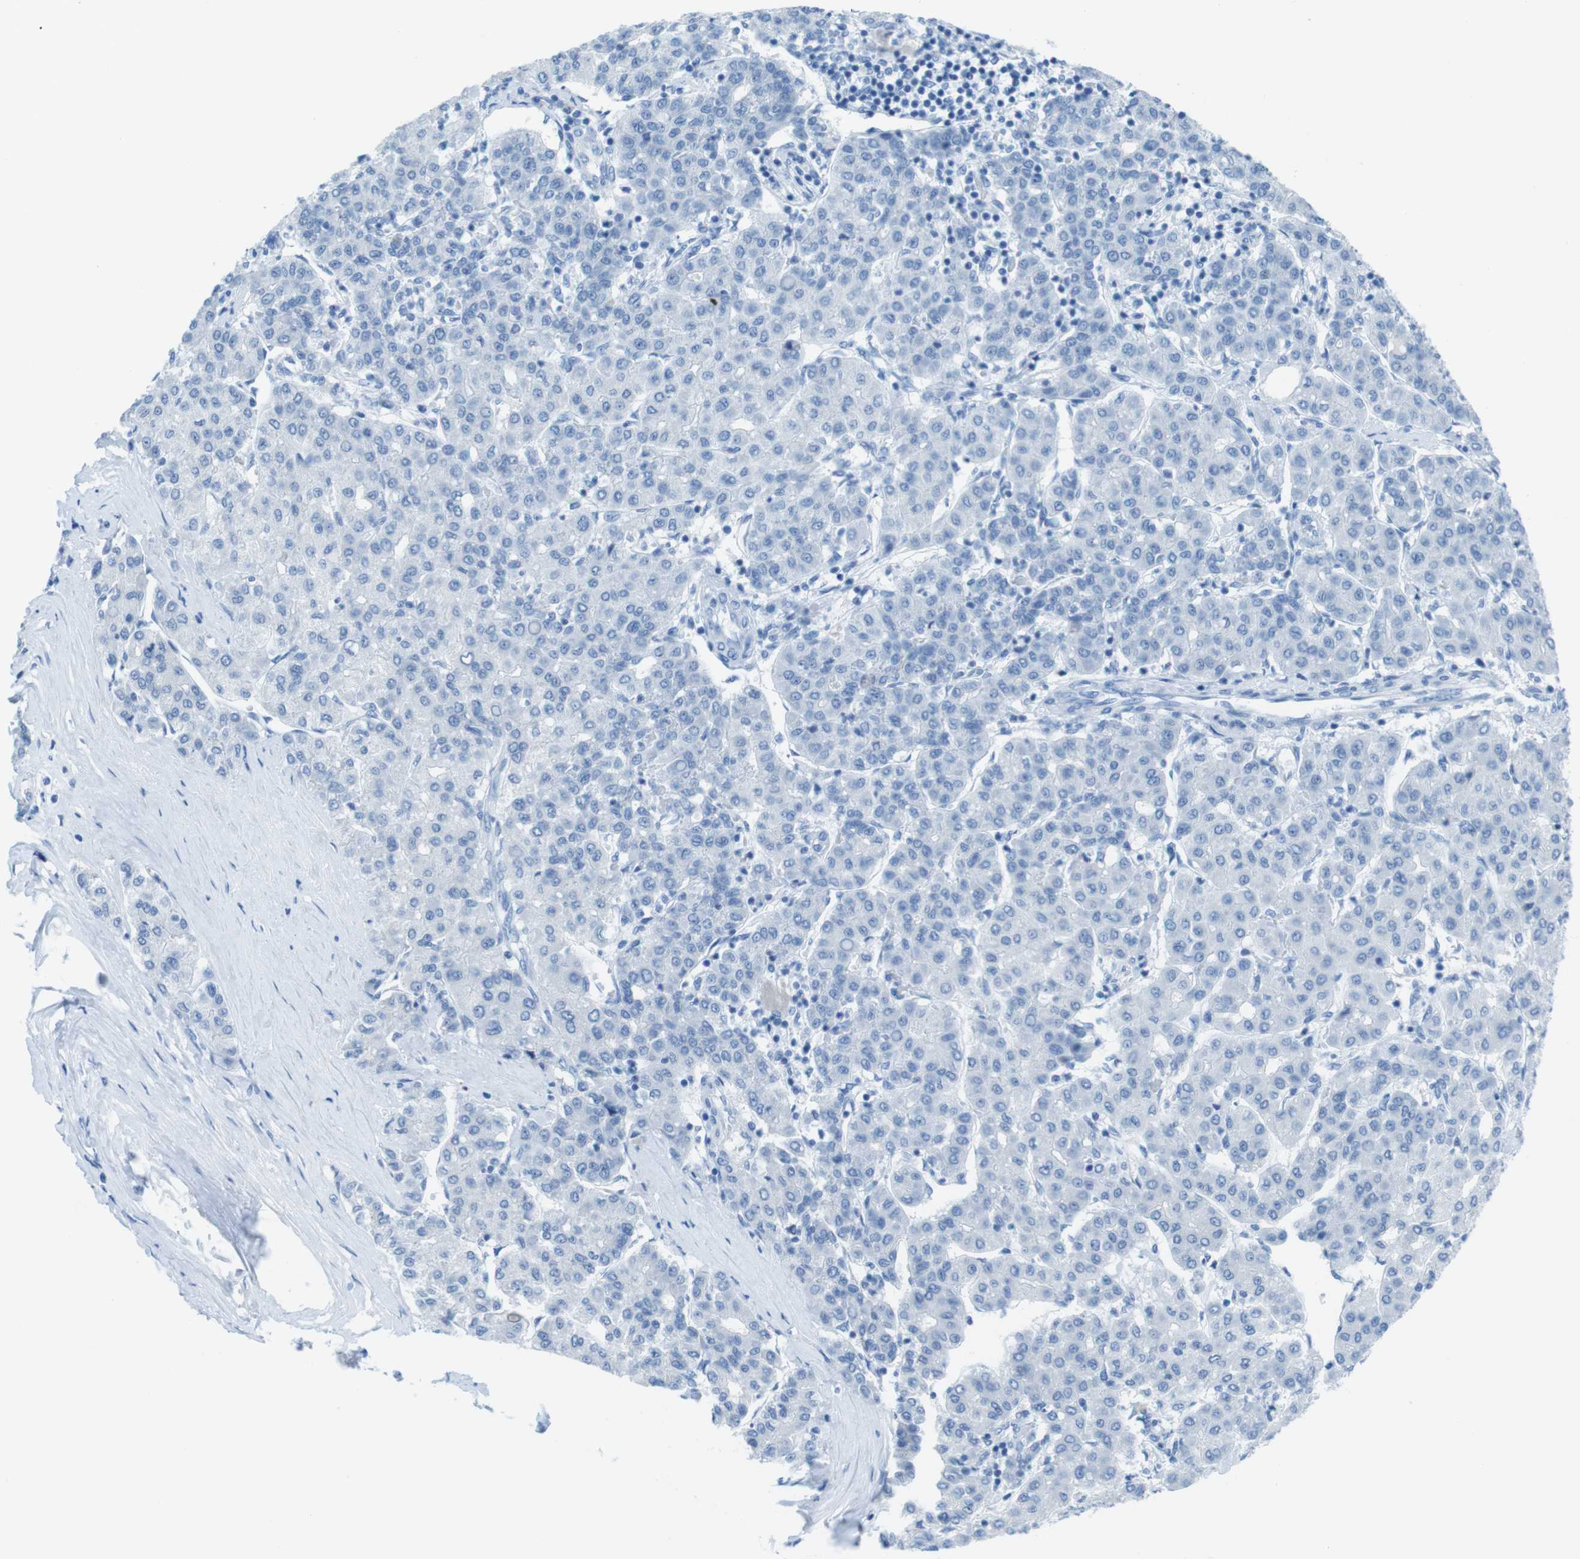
{"staining": {"intensity": "negative", "quantity": "none", "location": "none"}, "tissue": "liver cancer", "cell_type": "Tumor cells", "image_type": "cancer", "snomed": [{"axis": "morphology", "description": "Carcinoma, Hepatocellular, NOS"}, {"axis": "topography", "description": "Liver"}], "caption": "The photomicrograph exhibits no staining of tumor cells in liver hepatocellular carcinoma. (DAB (3,3'-diaminobenzidine) IHC, high magnification).", "gene": "GAP43", "patient": {"sex": "male", "age": 65}}